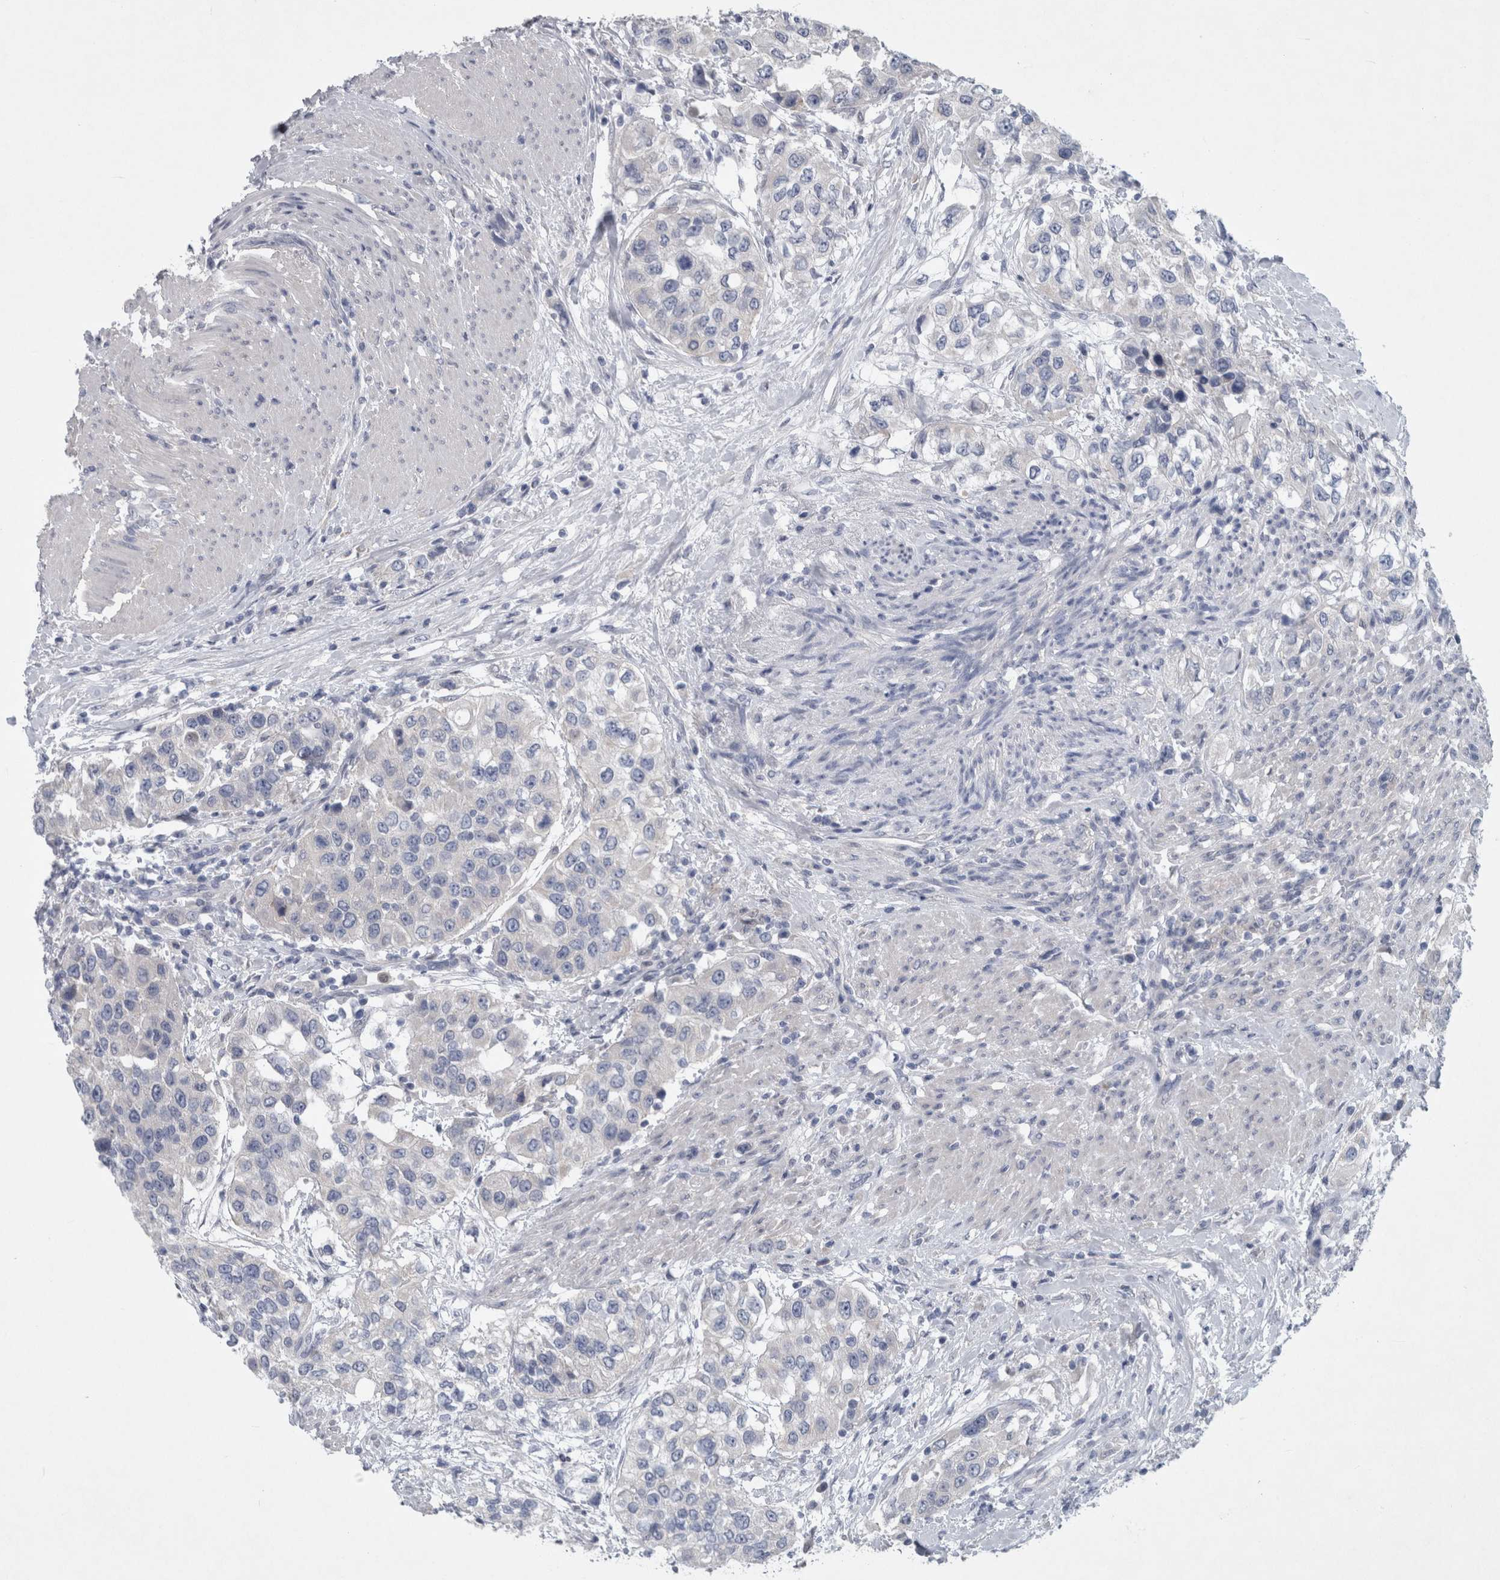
{"staining": {"intensity": "negative", "quantity": "none", "location": "none"}, "tissue": "urothelial cancer", "cell_type": "Tumor cells", "image_type": "cancer", "snomed": [{"axis": "morphology", "description": "Urothelial carcinoma, High grade"}, {"axis": "topography", "description": "Urinary bladder"}], "caption": "A histopathology image of high-grade urothelial carcinoma stained for a protein demonstrates no brown staining in tumor cells.", "gene": "FAM83H", "patient": {"sex": "female", "age": 80}}